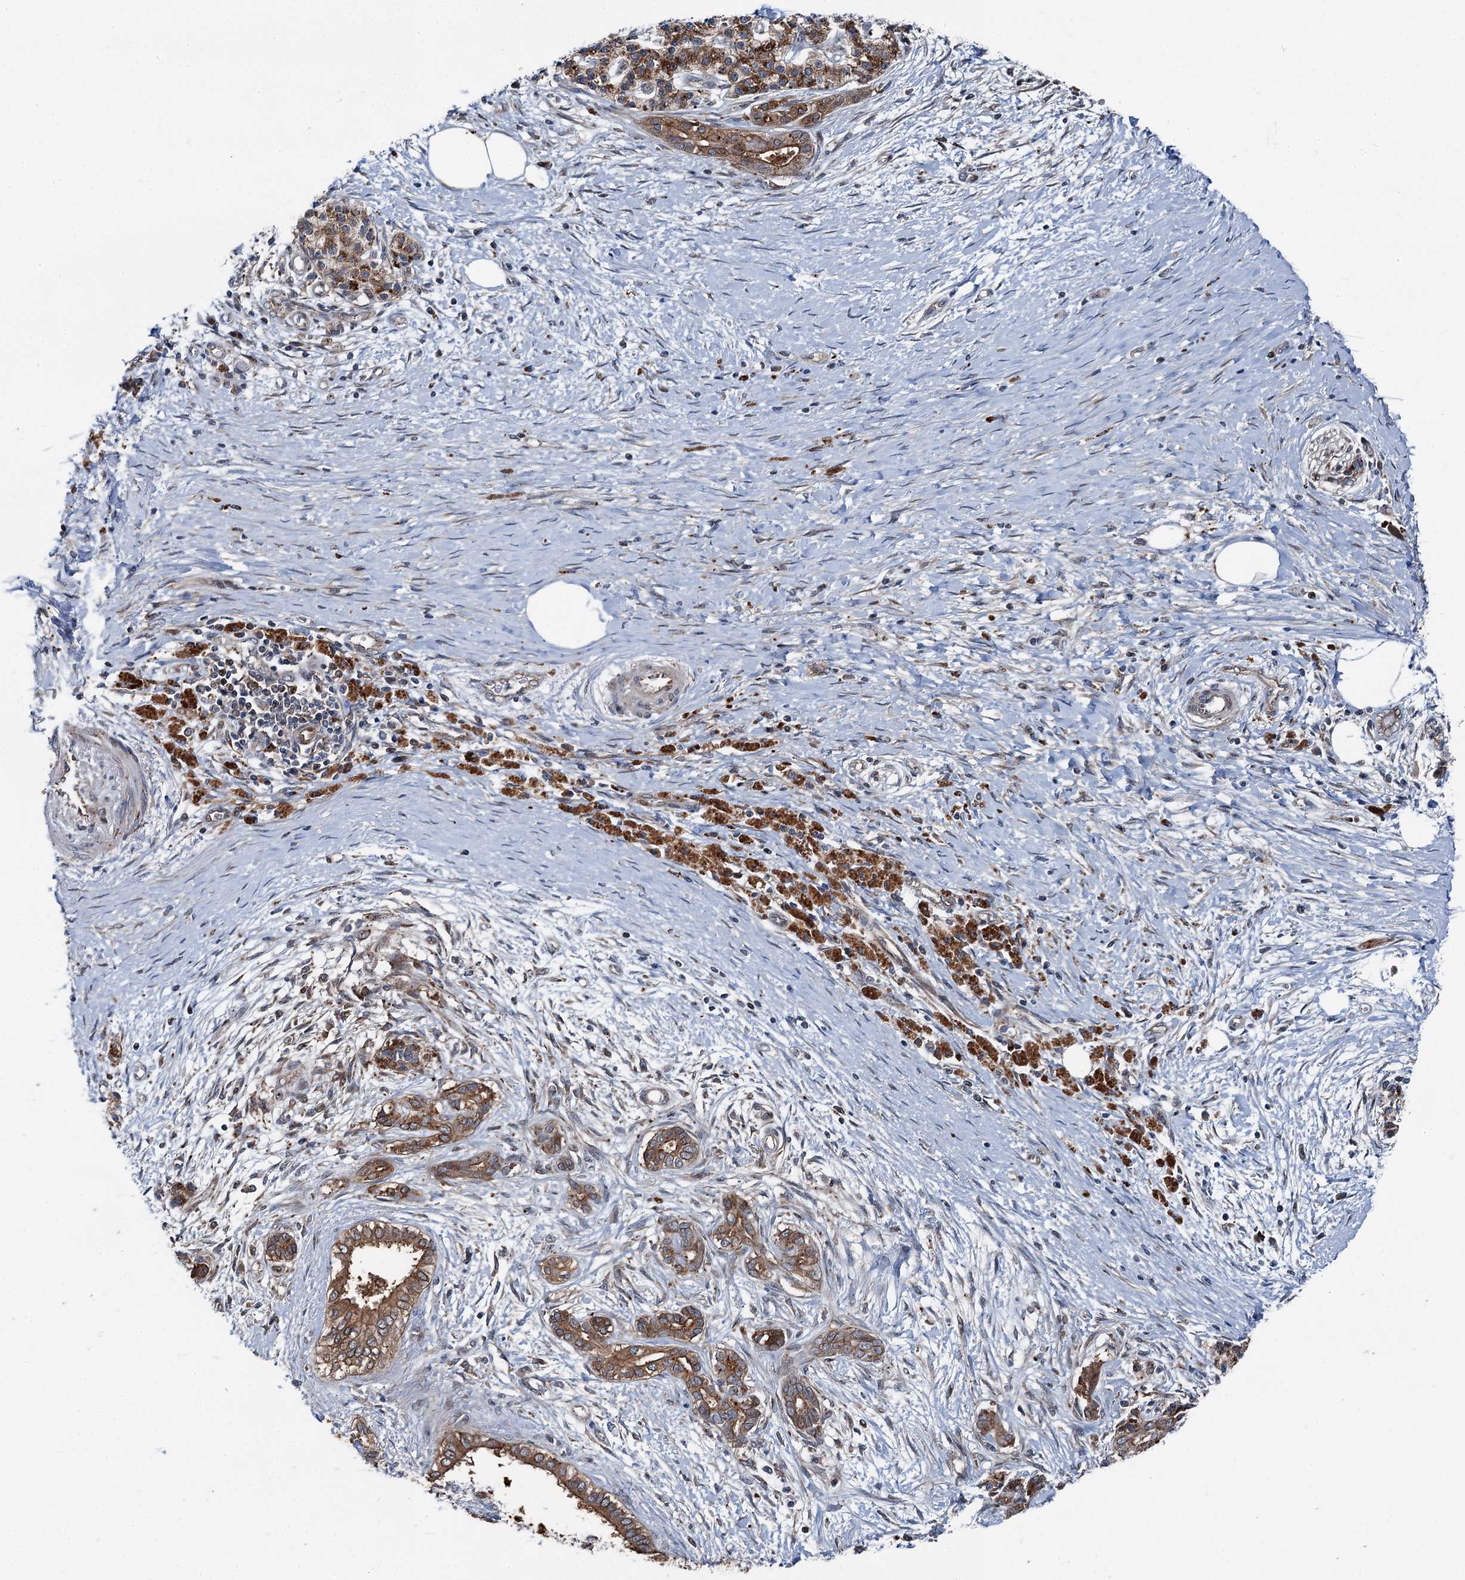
{"staining": {"intensity": "moderate", "quantity": ">75%", "location": "cytoplasmic/membranous"}, "tissue": "pancreatic cancer", "cell_type": "Tumor cells", "image_type": "cancer", "snomed": [{"axis": "morphology", "description": "Adenocarcinoma, NOS"}, {"axis": "topography", "description": "Pancreas"}], "caption": "DAB (3,3'-diaminobenzidine) immunohistochemical staining of adenocarcinoma (pancreatic) displays moderate cytoplasmic/membranous protein positivity in about >75% of tumor cells.", "gene": "POLR1D", "patient": {"sex": "male", "age": 58}}